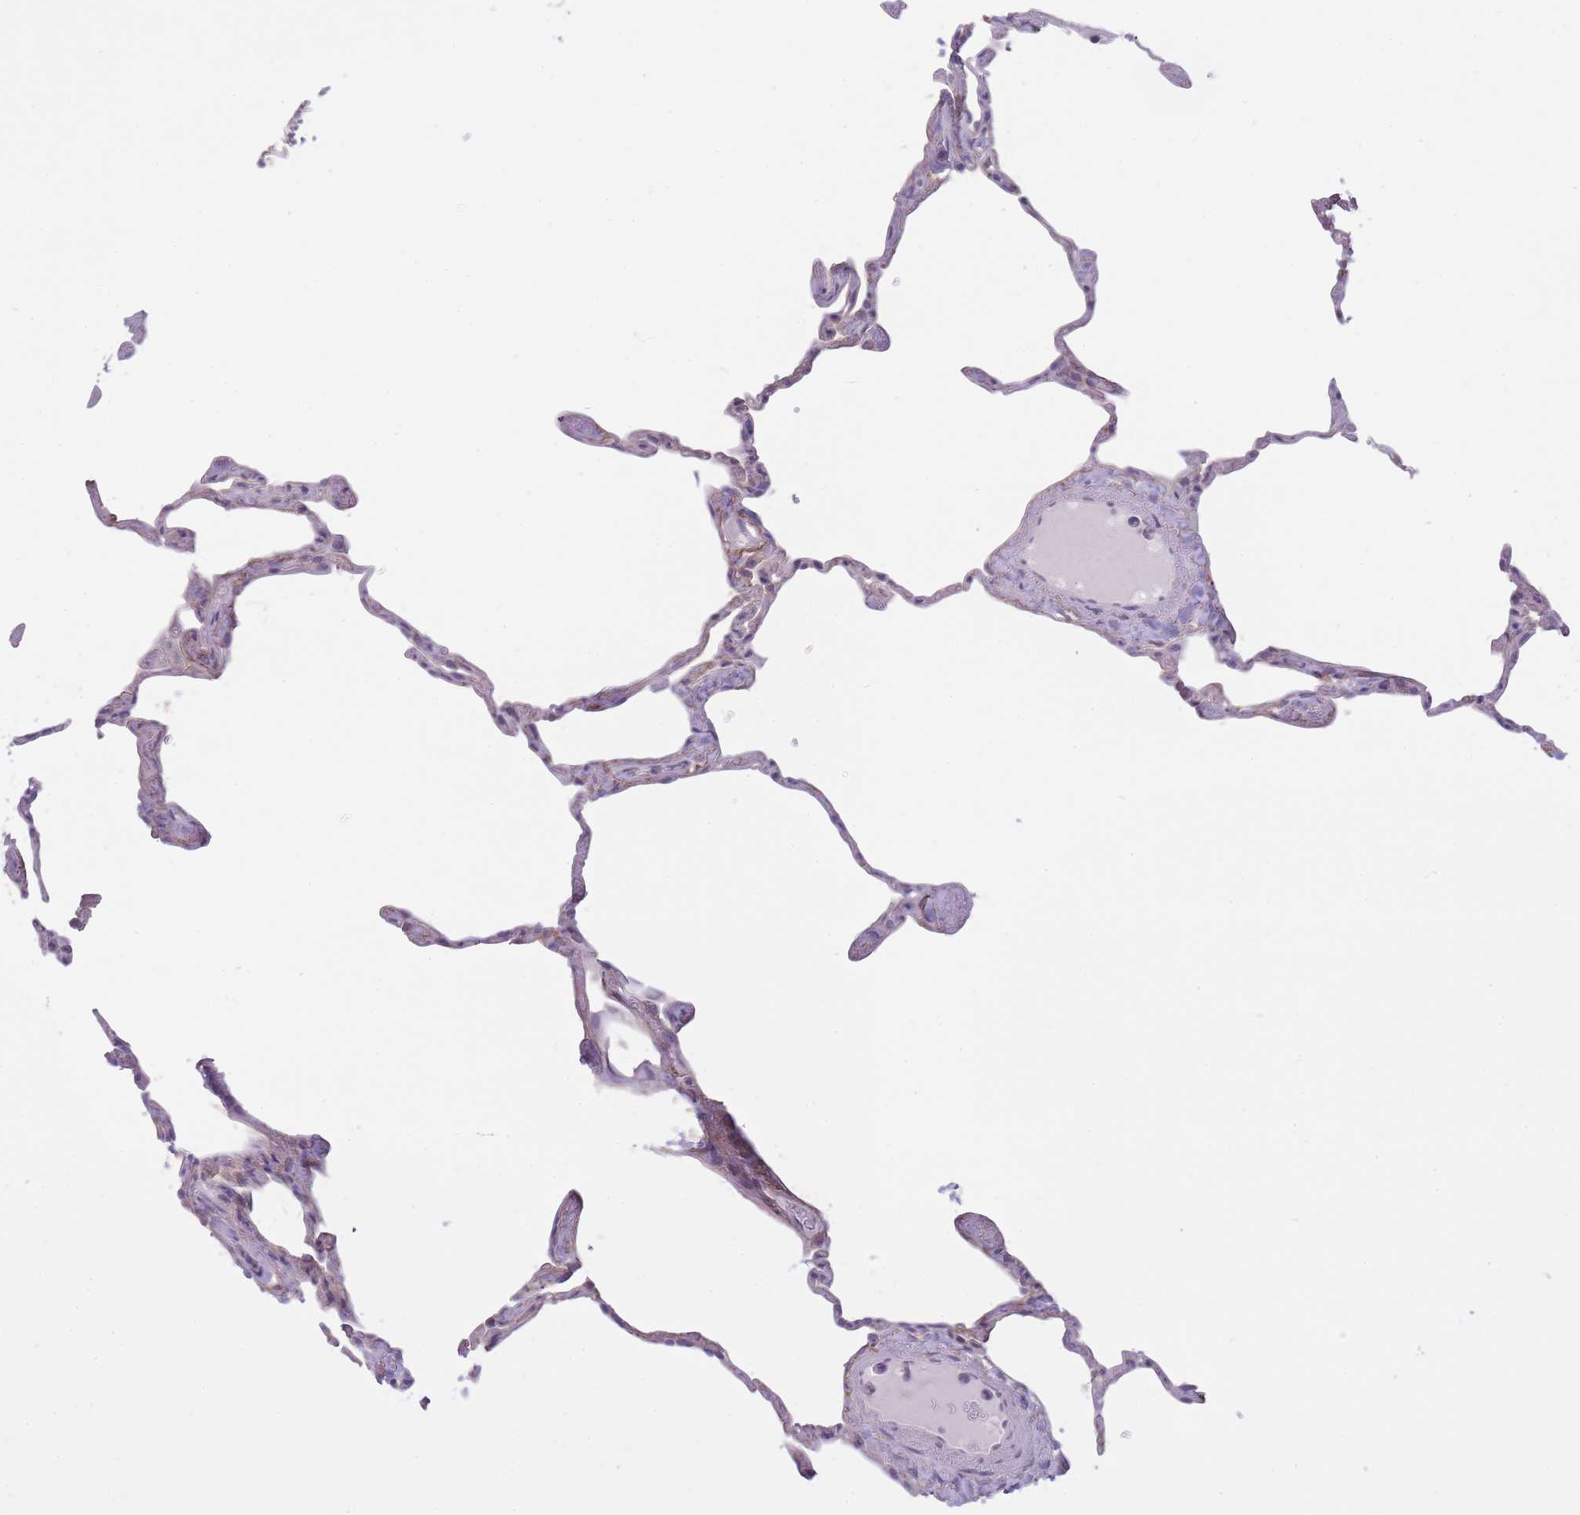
{"staining": {"intensity": "negative", "quantity": "none", "location": "none"}, "tissue": "lung", "cell_type": "Alveolar cells", "image_type": "normal", "snomed": [{"axis": "morphology", "description": "Normal tissue, NOS"}, {"axis": "topography", "description": "Lung"}], "caption": "IHC micrograph of benign human lung stained for a protein (brown), which exhibits no positivity in alveolar cells.", "gene": "DCANP1", "patient": {"sex": "male", "age": 65}}